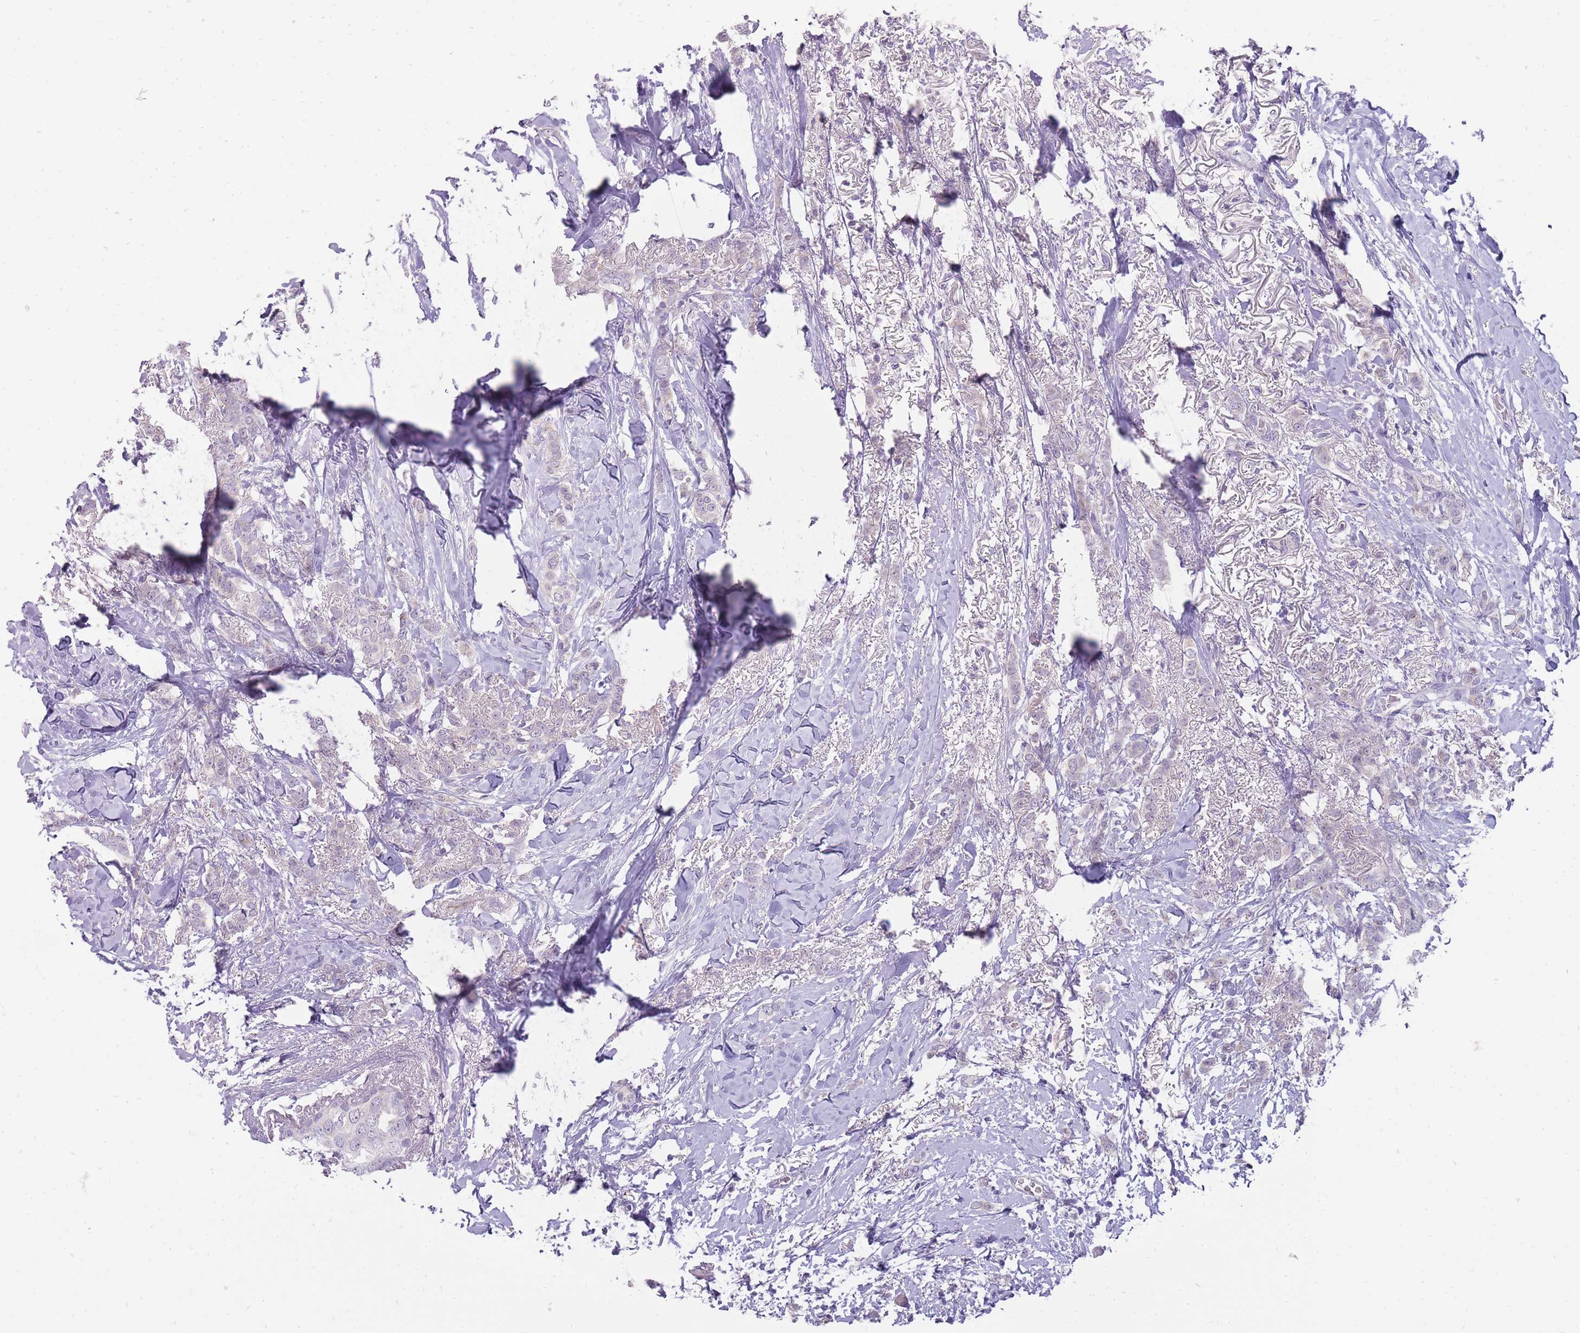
{"staining": {"intensity": "negative", "quantity": "none", "location": "none"}, "tissue": "breast cancer", "cell_type": "Tumor cells", "image_type": "cancer", "snomed": [{"axis": "morphology", "description": "Duct carcinoma"}, {"axis": "topography", "description": "Breast"}], "caption": "High power microscopy photomicrograph of an immunohistochemistry photomicrograph of invasive ductal carcinoma (breast), revealing no significant staining in tumor cells.", "gene": "ERICH4", "patient": {"sex": "female", "age": 72}}